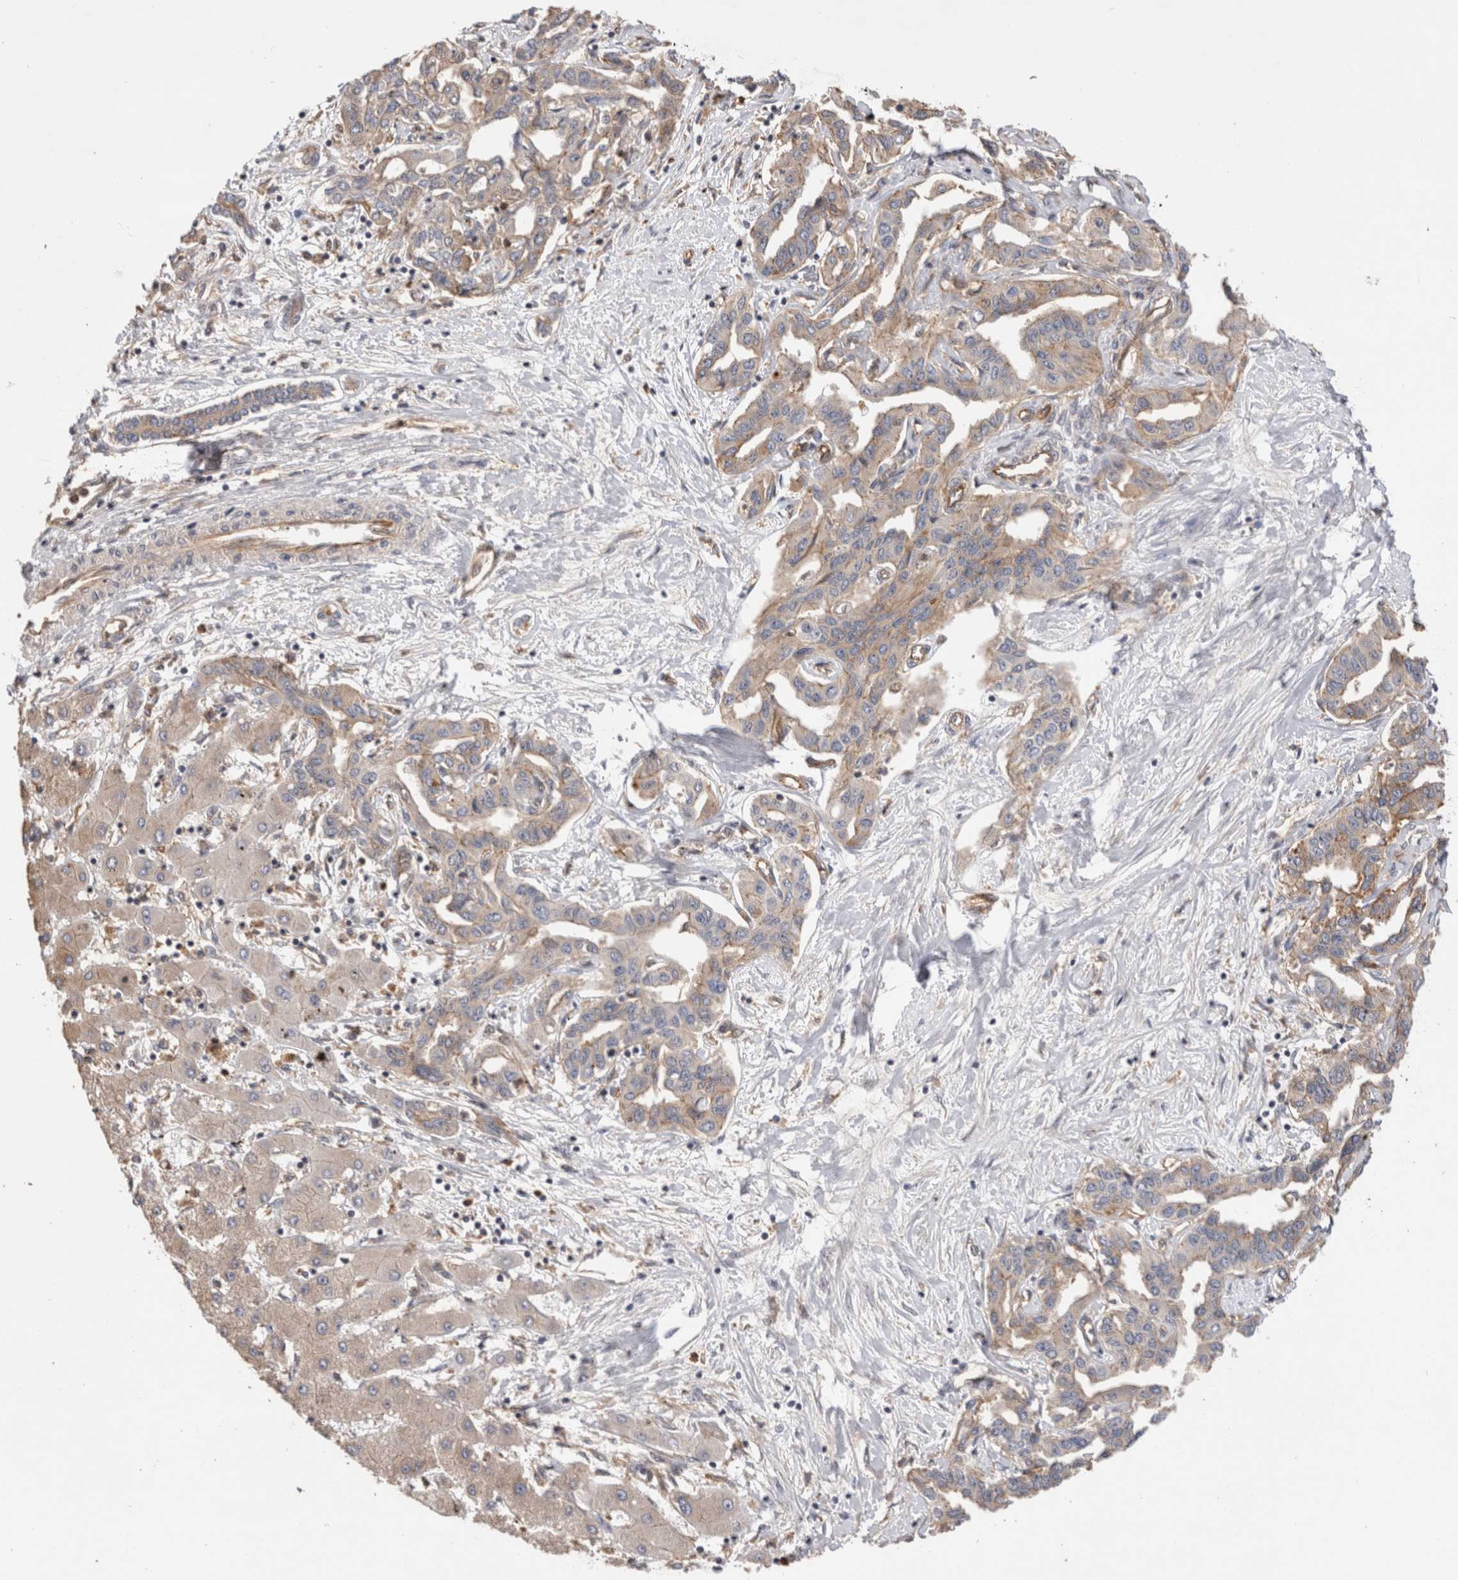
{"staining": {"intensity": "weak", "quantity": ">75%", "location": "cytoplasmic/membranous"}, "tissue": "liver cancer", "cell_type": "Tumor cells", "image_type": "cancer", "snomed": [{"axis": "morphology", "description": "Cholangiocarcinoma"}, {"axis": "topography", "description": "Liver"}], "caption": "A high-resolution micrograph shows IHC staining of liver cancer, which demonstrates weak cytoplasmic/membranous positivity in approximately >75% of tumor cells.", "gene": "BNIP2", "patient": {"sex": "male", "age": 59}}